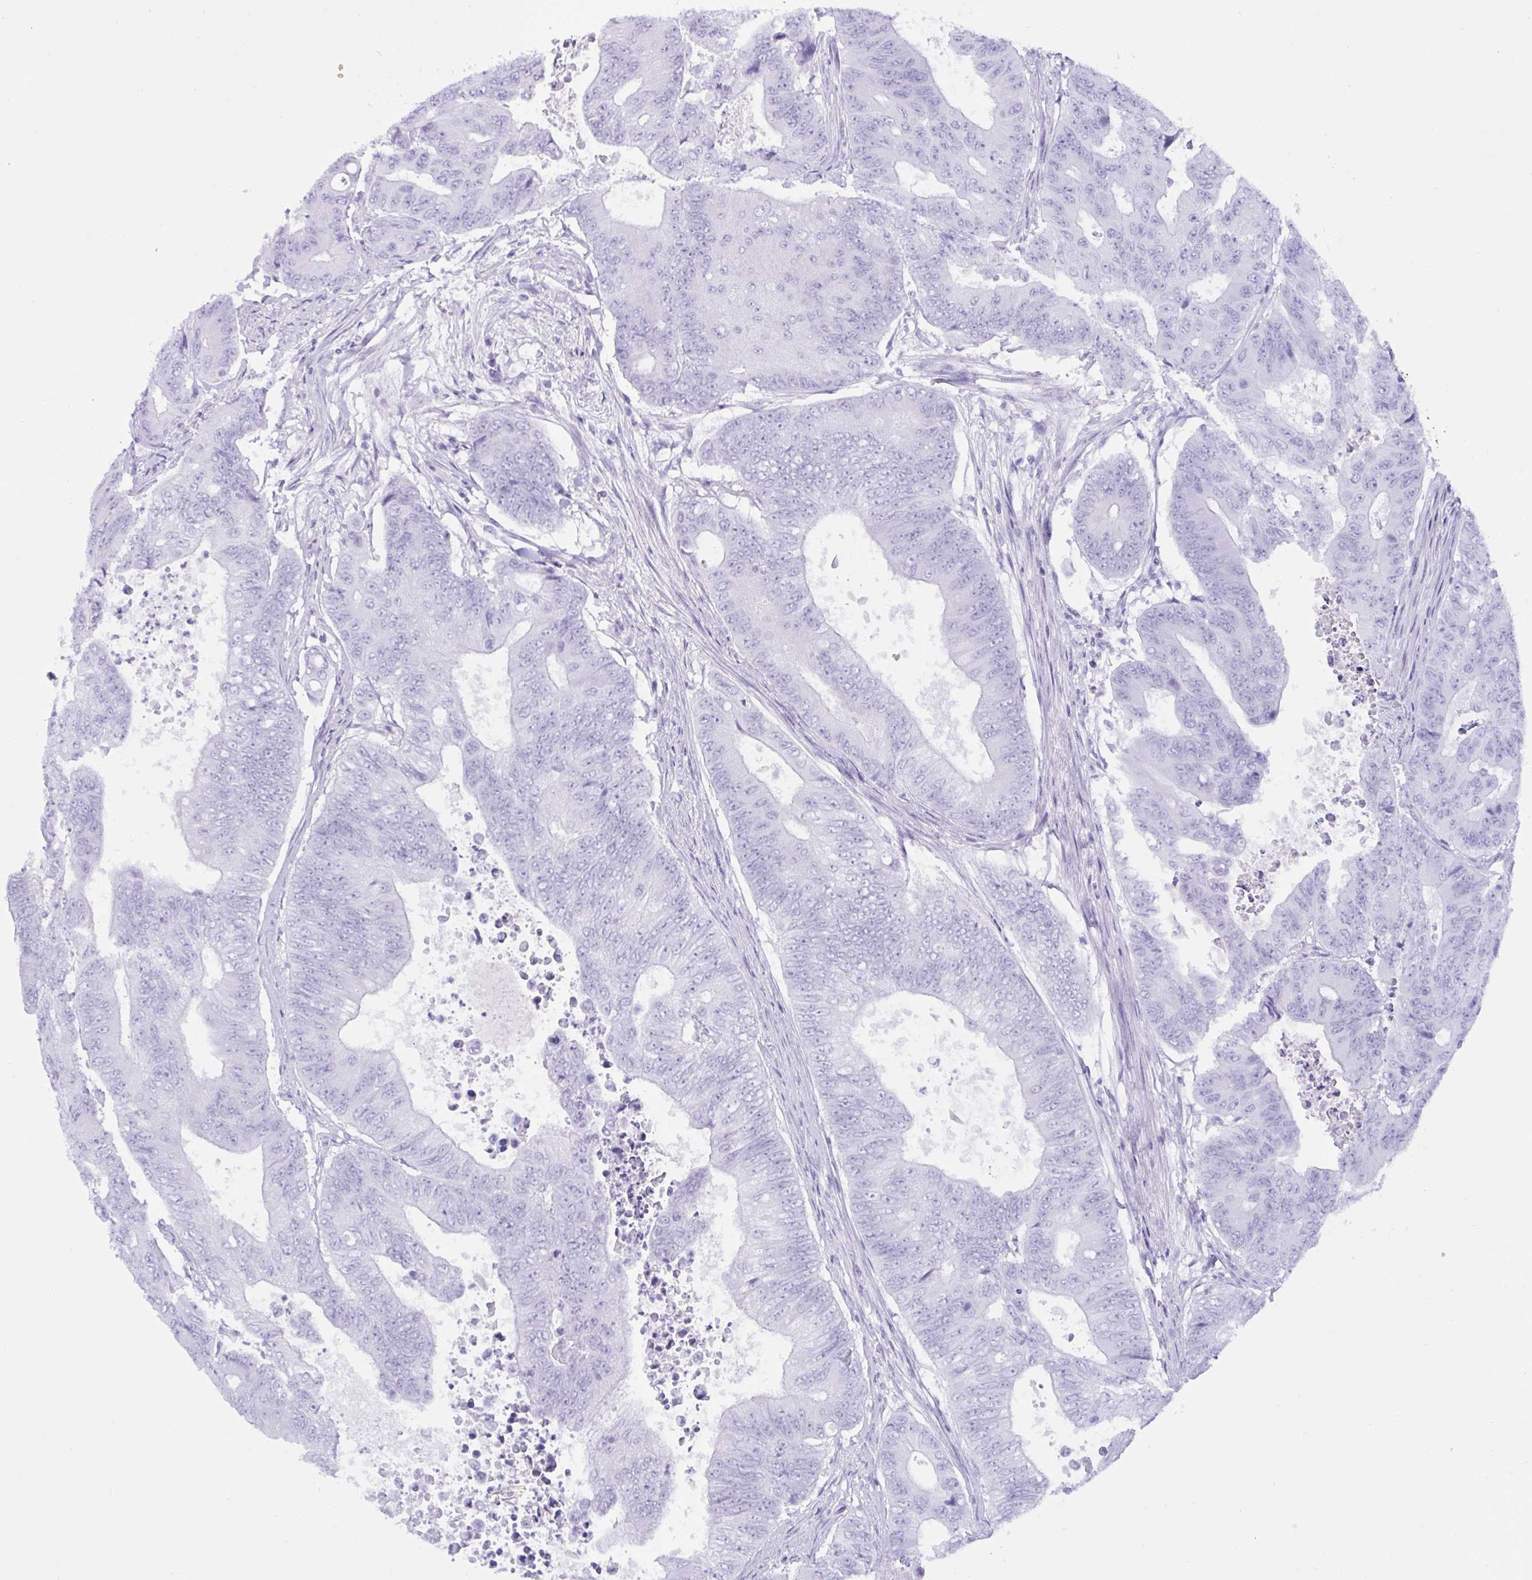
{"staining": {"intensity": "negative", "quantity": "none", "location": "none"}, "tissue": "colorectal cancer", "cell_type": "Tumor cells", "image_type": "cancer", "snomed": [{"axis": "morphology", "description": "Adenocarcinoma, NOS"}, {"axis": "topography", "description": "Colon"}], "caption": "This is a photomicrograph of IHC staining of colorectal cancer, which shows no staining in tumor cells.", "gene": "MRGPRG", "patient": {"sex": "female", "age": 48}}